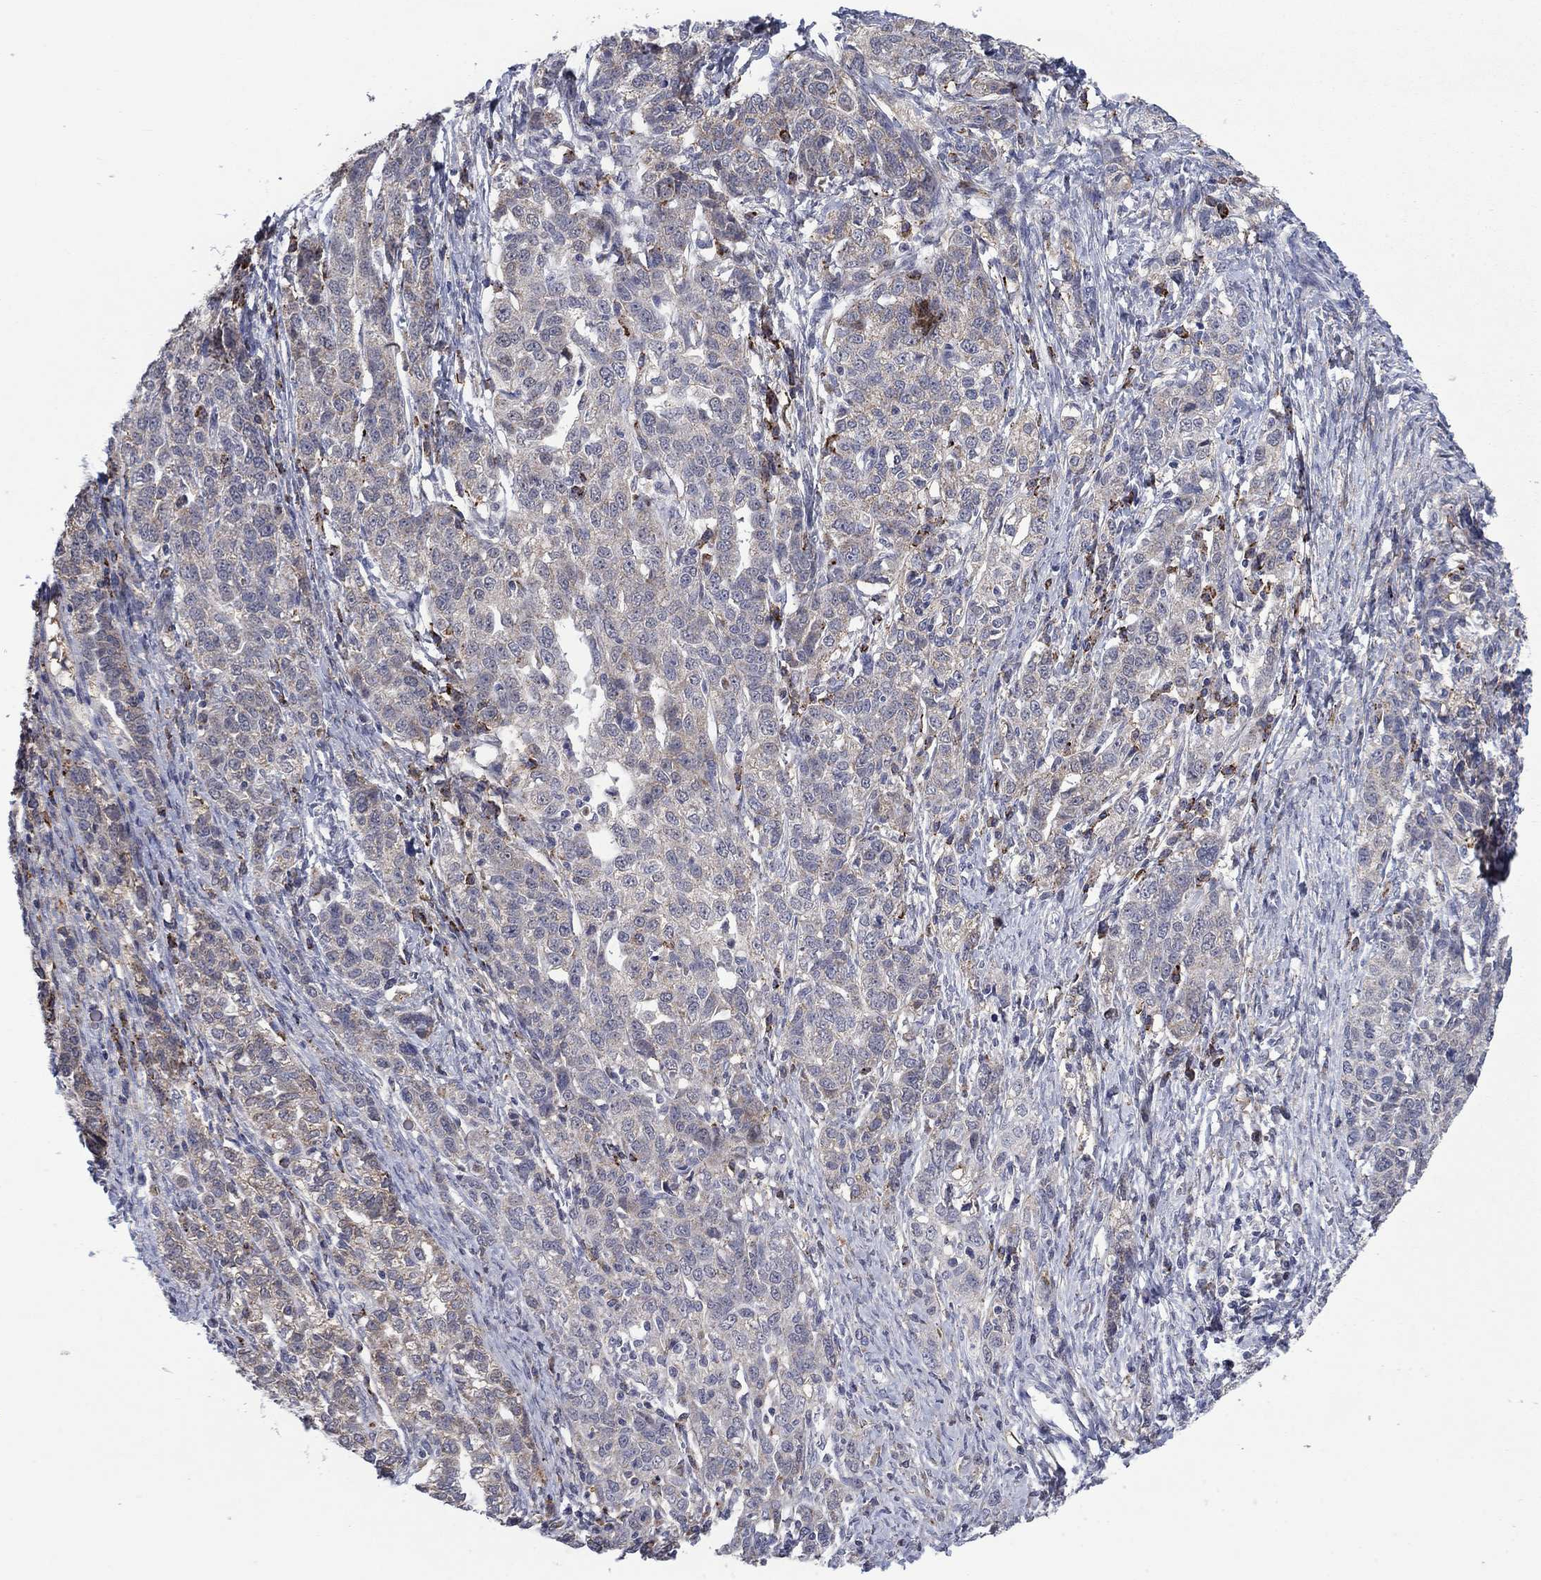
{"staining": {"intensity": "weak", "quantity": "25%-75%", "location": "cytoplasmic/membranous"}, "tissue": "ovarian cancer", "cell_type": "Tumor cells", "image_type": "cancer", "snomed": [{"axis": "morphology", "description": "Cystadenocarcinoma, serous, NOS"}, {"axis": "topography", "description": "Ovary"}], "caption": "Tumor cells exhibit low levels of weak cytoplasmic/membranous positivity in about 25%-75% of cells in human serous cystadenocarcinoma (ovarian).", "gene": "SDC1", "patient": {"sex": "female", "age": 71}}